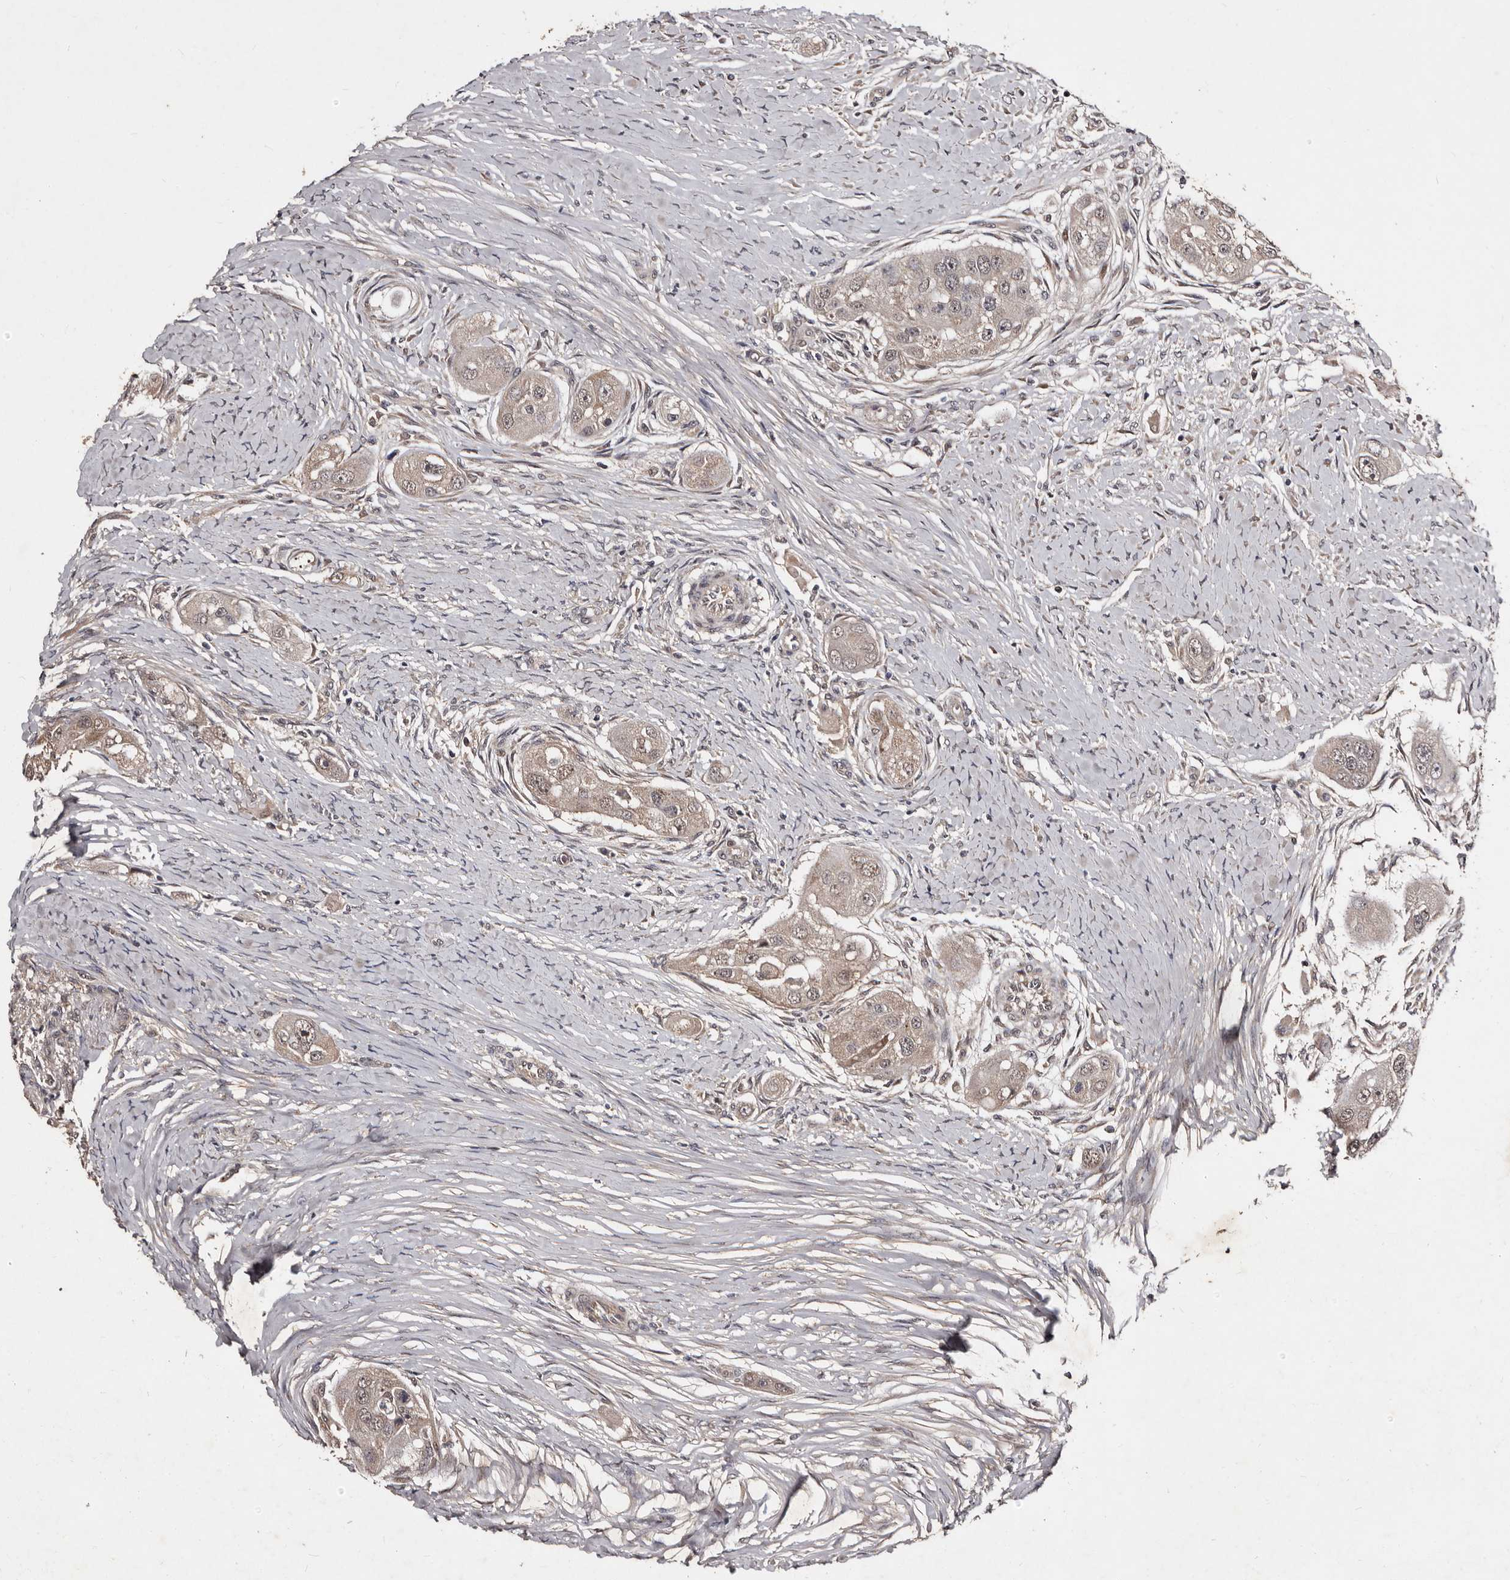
{"staining": {"intensity": "weak", "quantity": ">75%", "location": "cytoplasmic/membranous,nuclear"}, "tissue": "head and neck cancer", "cell_type": "Tumor cells", "image_type": "cancer", "snomed": [{"axis": "morphology", "description": "Normal tissue, NOS"}, {"axis": "morphology", "description": "Squamous cell carcinoma, NOS"}, {"axis": "topography", "description": "Skeletal muscle"}, {"axis": "topography", "description": "Head-Neck"}], "caption": "Immunohistochemistry image of human squamous cell carcinoma (head and neck) stained for a protein (brown), which displays low levels of weak cytoplasmic/membranous and nuclear staining in about >75% of tumor cells.", "gene": "MKRN3", "patient": {"sex": "male", "age": 51}}